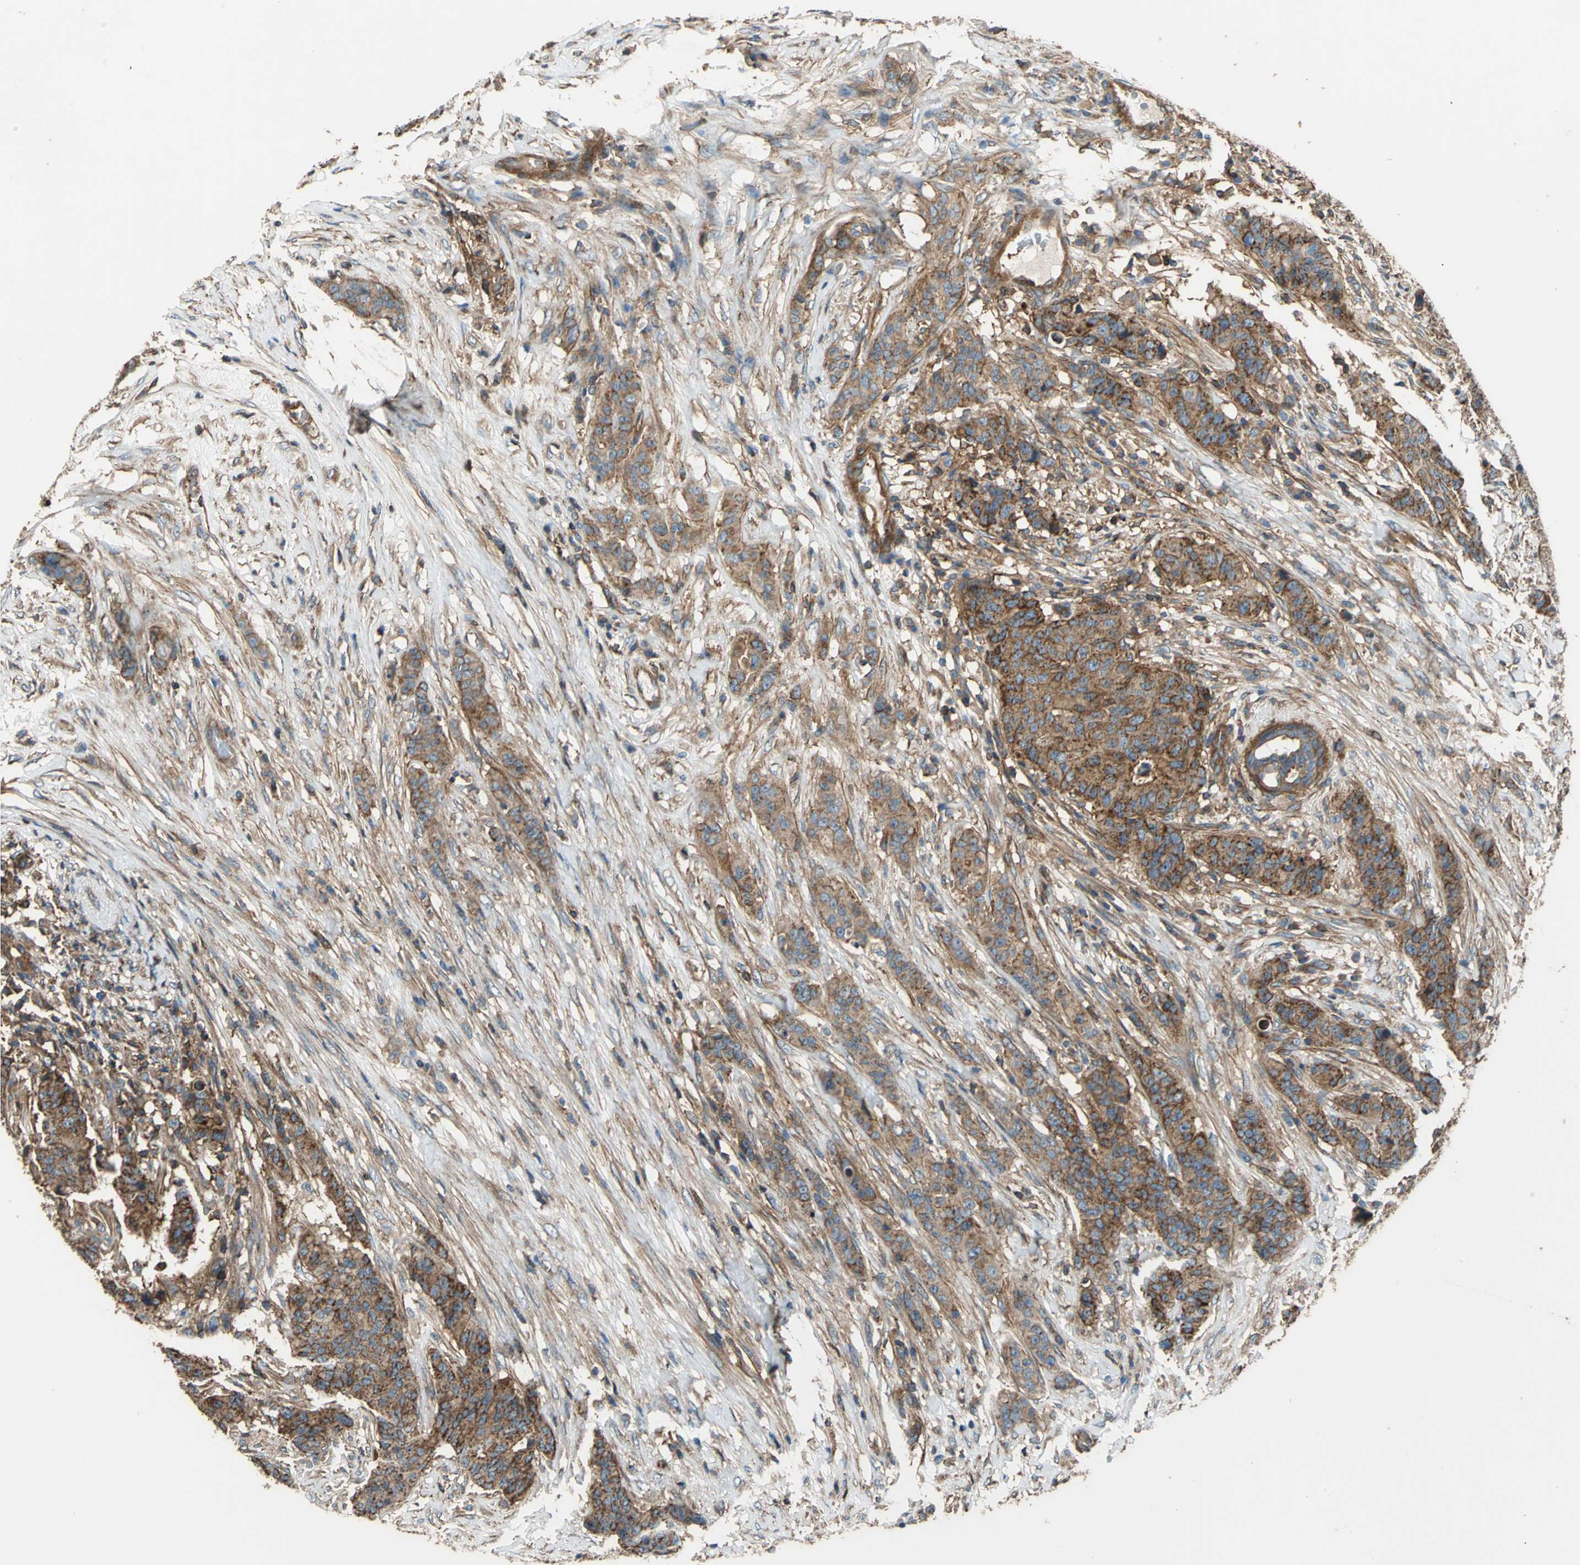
{"staining": {"intensity": "strong", "quantity": ">75%", "location": "cytoplasmic/membranous"}, "tissue": "breast cancer", "cell_type": "Tumor cells", "image_type": "cancer", "snomed": [{"axis": "morphology", "description": "Duct carcinoma"}, {"axis": "topography", "description": "Breast"}], "caption": "Immunohistochemistry of human invasive ductal carcinoma (breast) reveals high levels of strong cytoplasmic/membranous positivity in approximately >75% of tumor cells. (DAB IHC, brown staining for protein, blue staining for nuclei).", "gene": "PARVA", "patient": {"sex": "female", "age": 40}}